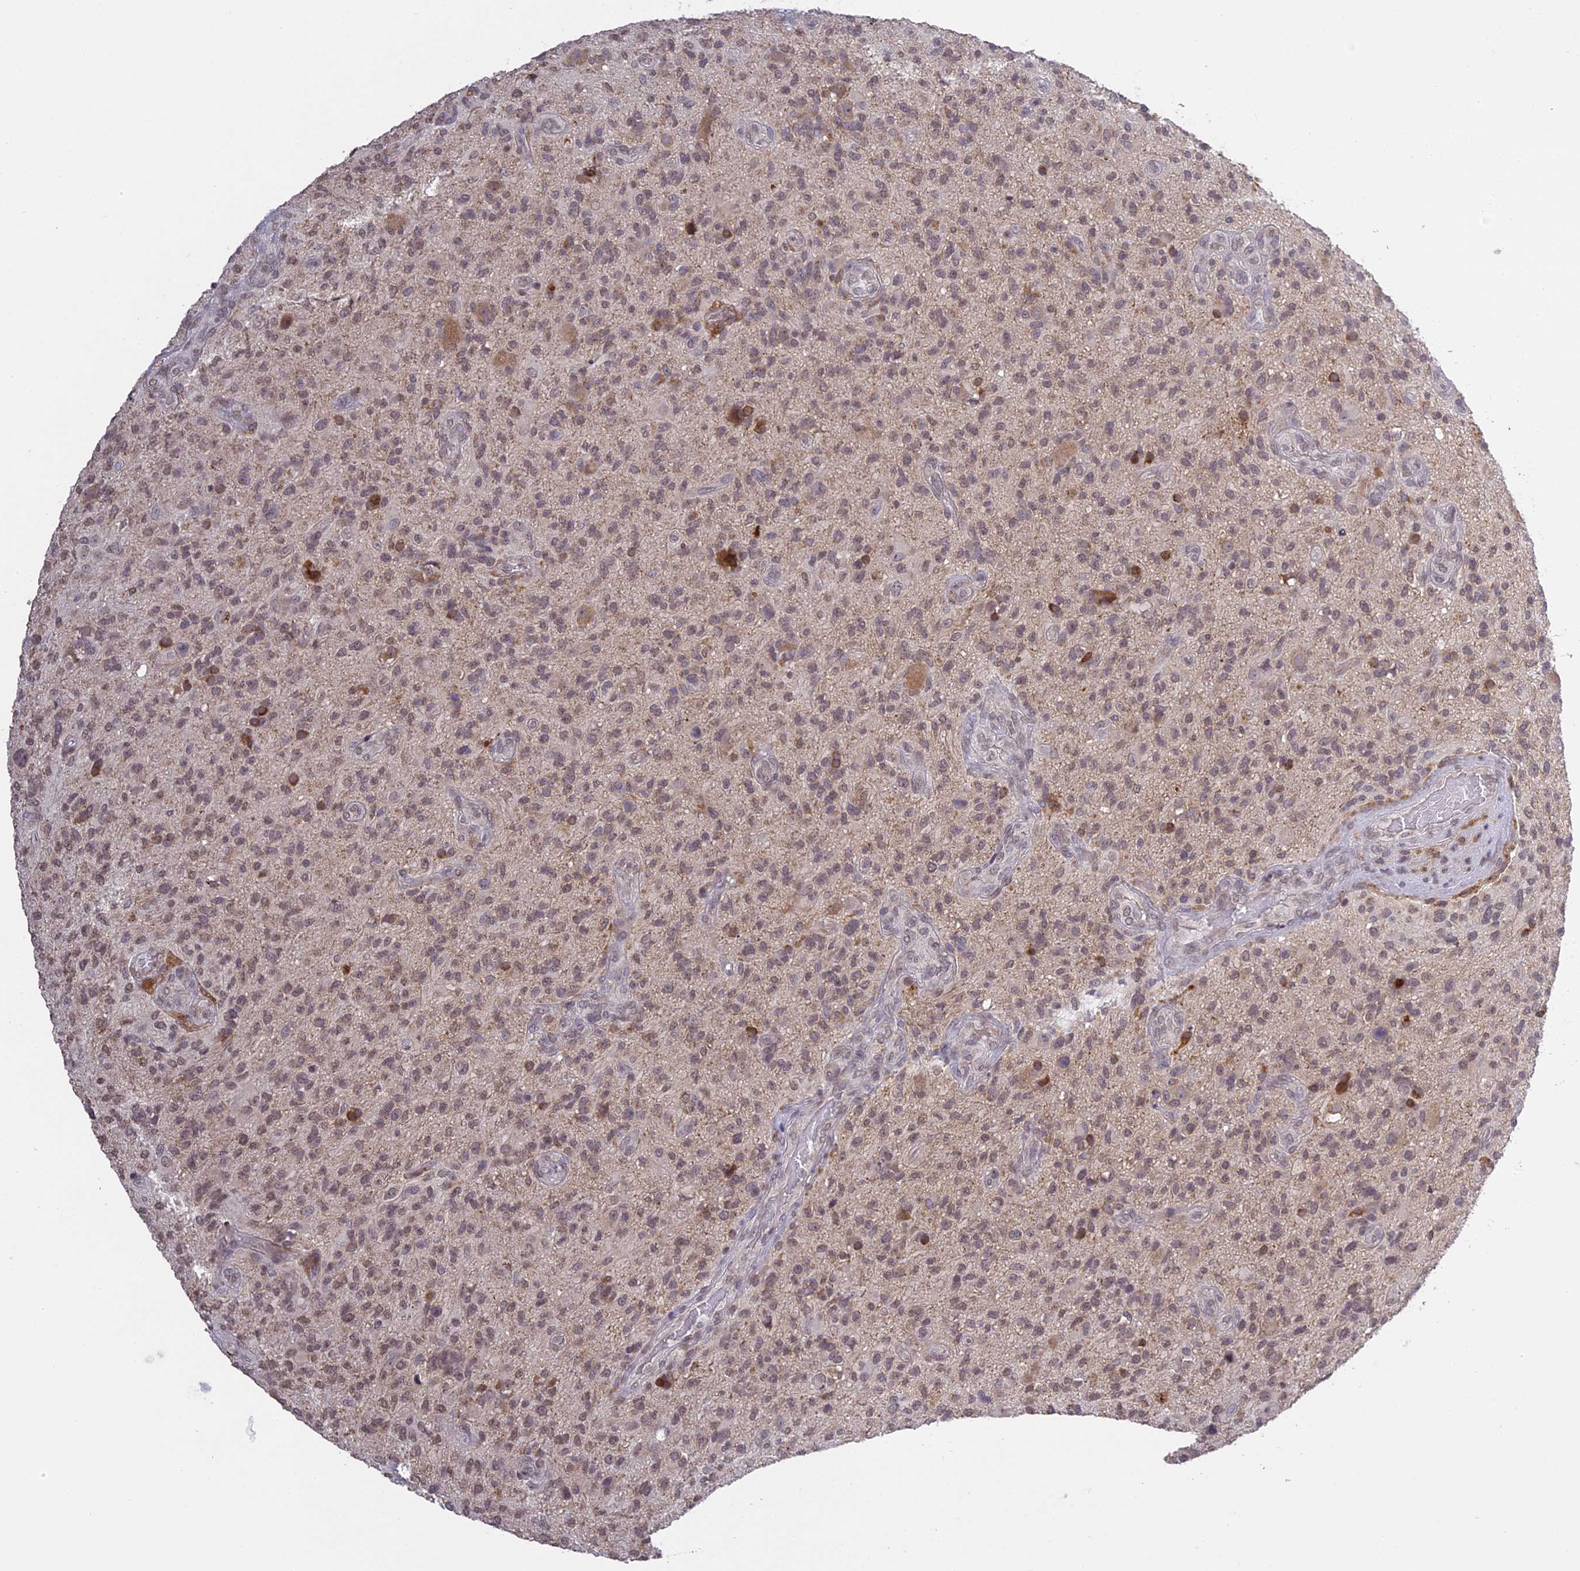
{"staining": {"intensity": "weak", "quantity": "25%-75%", "location": "nuclear"}, "tissue": "glioma", "cell_type": "Tumor cells", "image_type": "cancer", "snomed": [{"axis": "morphology", "description": "Glioma, malignant, High grade"}, {"axis": "topography", "description": "Brain"}], "caption": "Approximately 25%-75% of tumor cells in malignant glioma (high-grade) show weak nuclear protein expression as visualized by brown immunohistochemical staining.", "gene": "ERG28", "patient": {"sex": "male", "age": 47}}